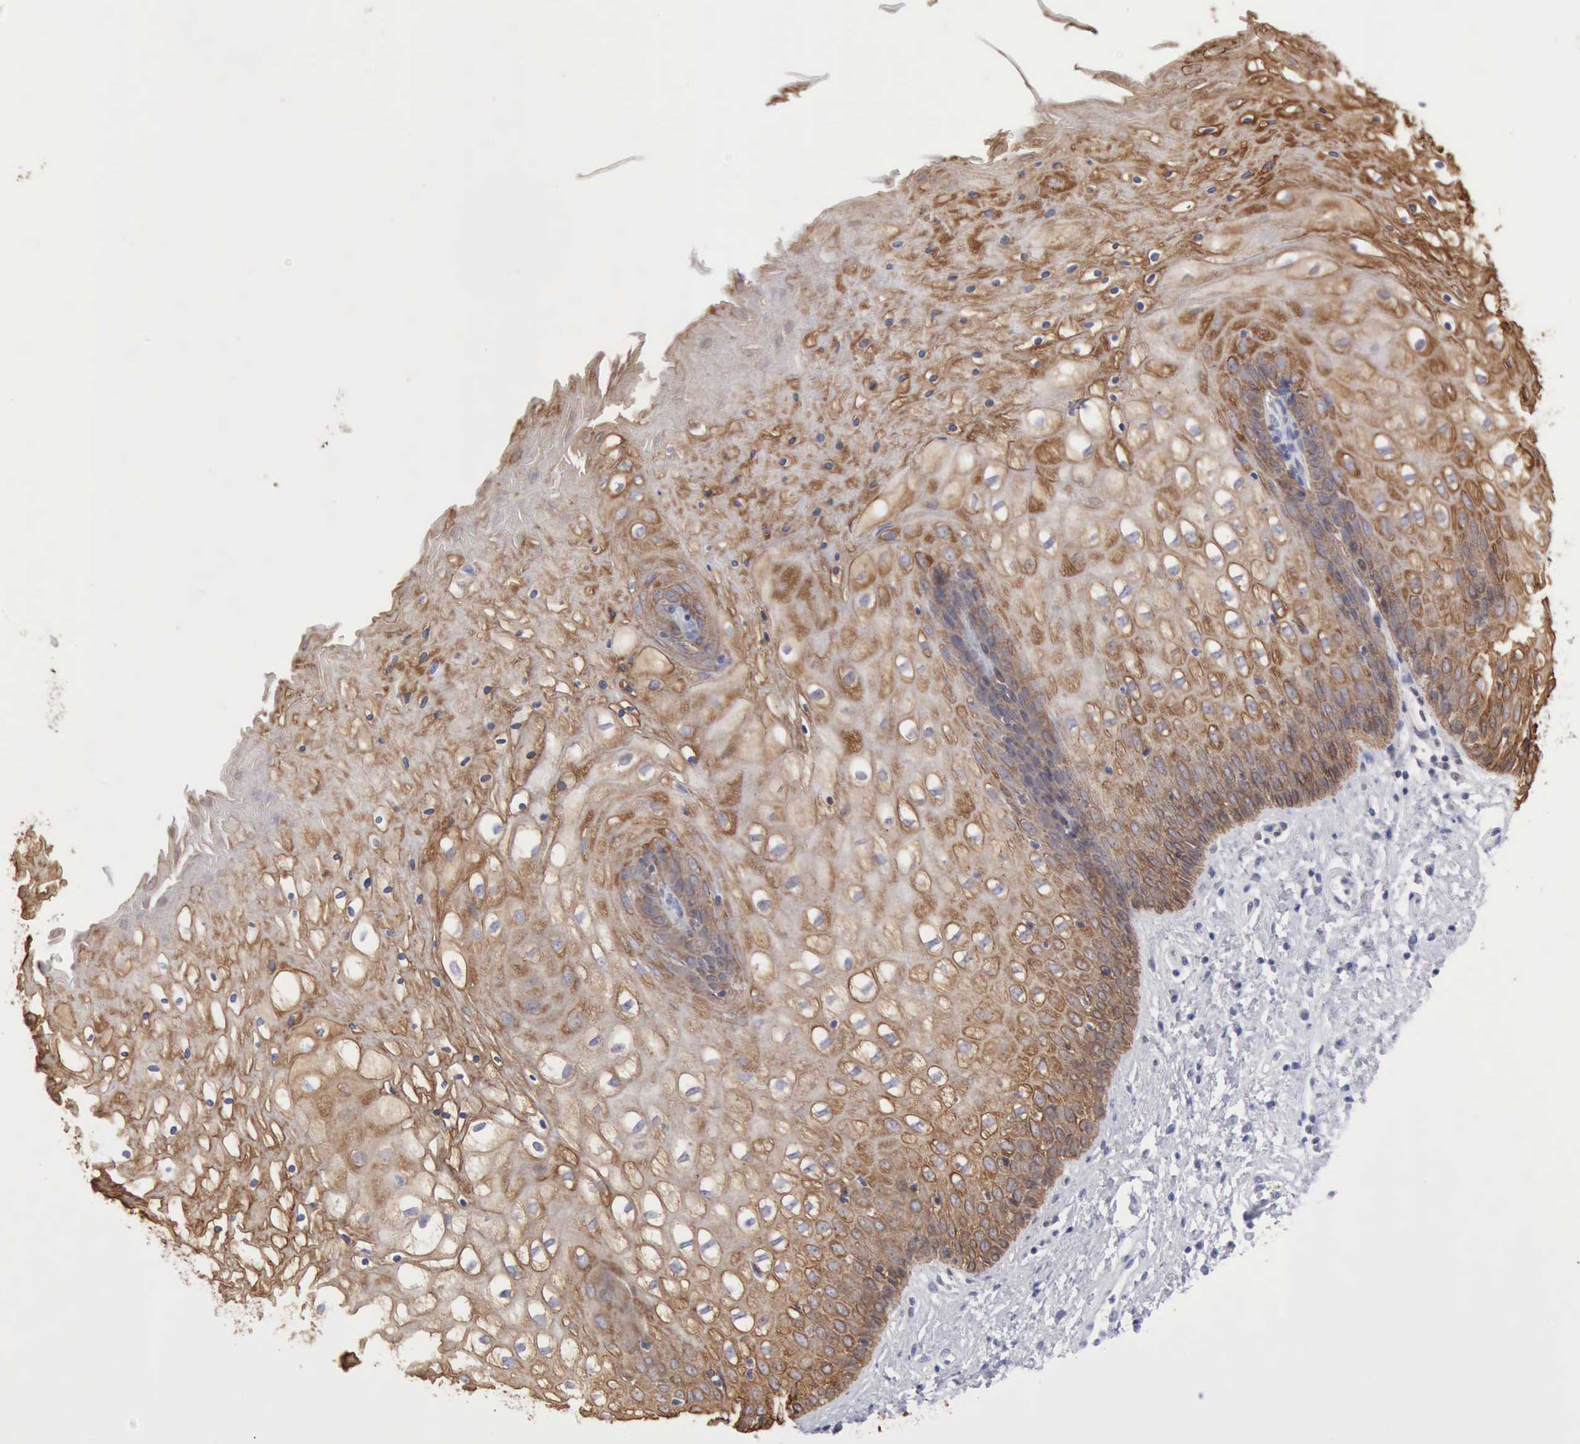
{"staining": {"intensity": "moderate", "quantity": ">75%", "location": "cytoplasmic/membranous"}, "tissue": "vagina", "cell_type": "Squamous epithelial cells", "image_type": "normal", "snomed": [{"axis": "morphology", "description": "Normal tissue, NOS"}, {"axis": "topography", "description": "Vagina"}], "caption": "This is a photomicrograph of immunohistochemistry (IHC) staining of unremarkable vagina, which shows moderate expression in the cytoplasmic/membranous of squamous epithelial cells.", "gene": "KRT5", "patient": {"sex": "female", "age": 34}}